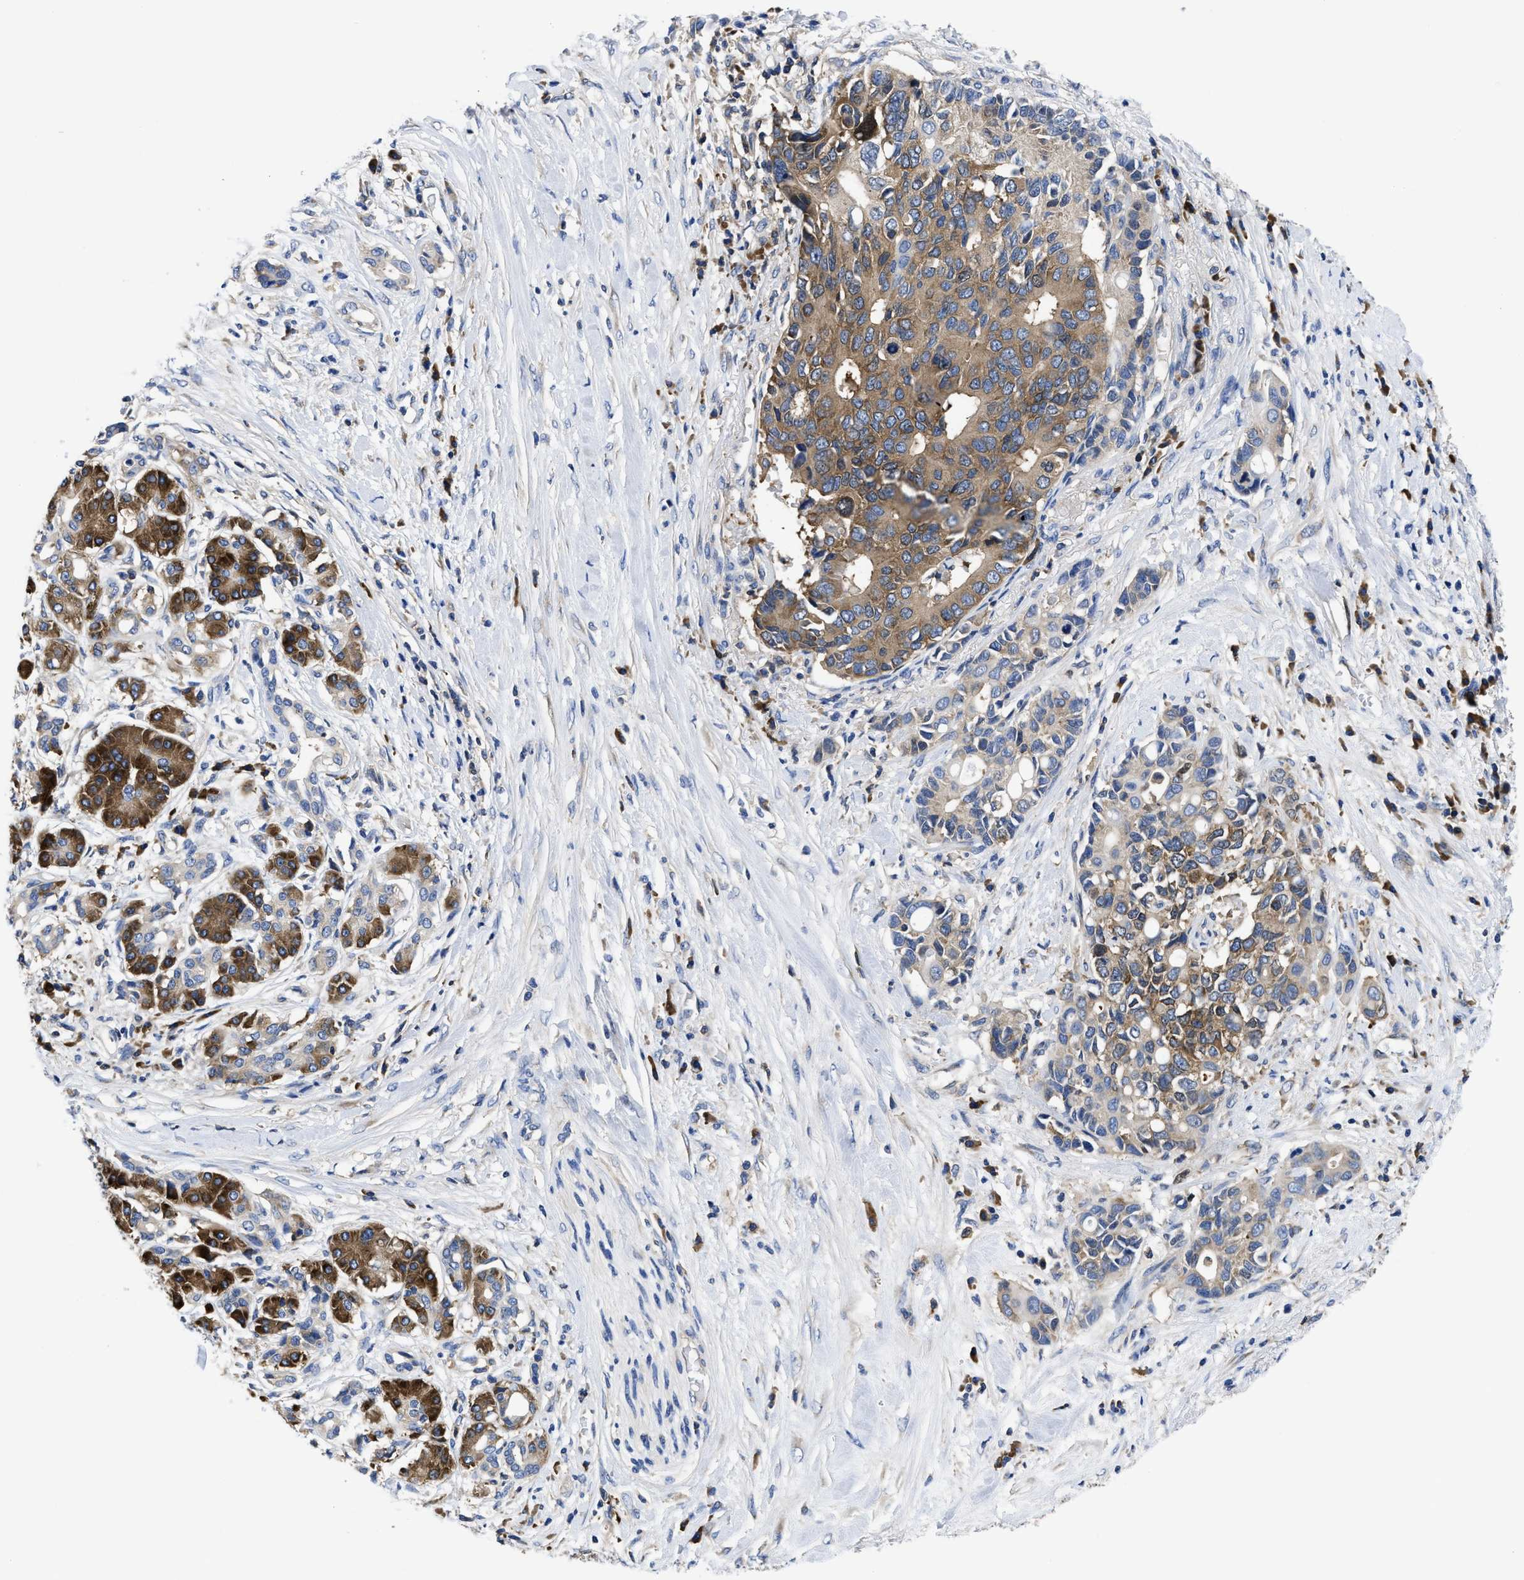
{"staining": {"intensity": "moderate", "quantity": ">75%", "location": "cytoplasmic/membranous"}, "tissue": "pancreatic cancer", "cell_type": "Tumor cells", "image_type": "cancer", "snomed": [{"axis": "morphology", "description": "Adenocarcinoma, NOS"}, {"axis": "topography", "description": "Pancreas"}], "caption": "A histopathology image showing moderate cytoplasmic/membranous expression in approximately >75% of tumor cells in pancreatic cancer (adenocarcinoma), as visualized by brown immunohistochemical staining.", "gene": "YARS1", "patient": {"sex": "female", "age": 56}}